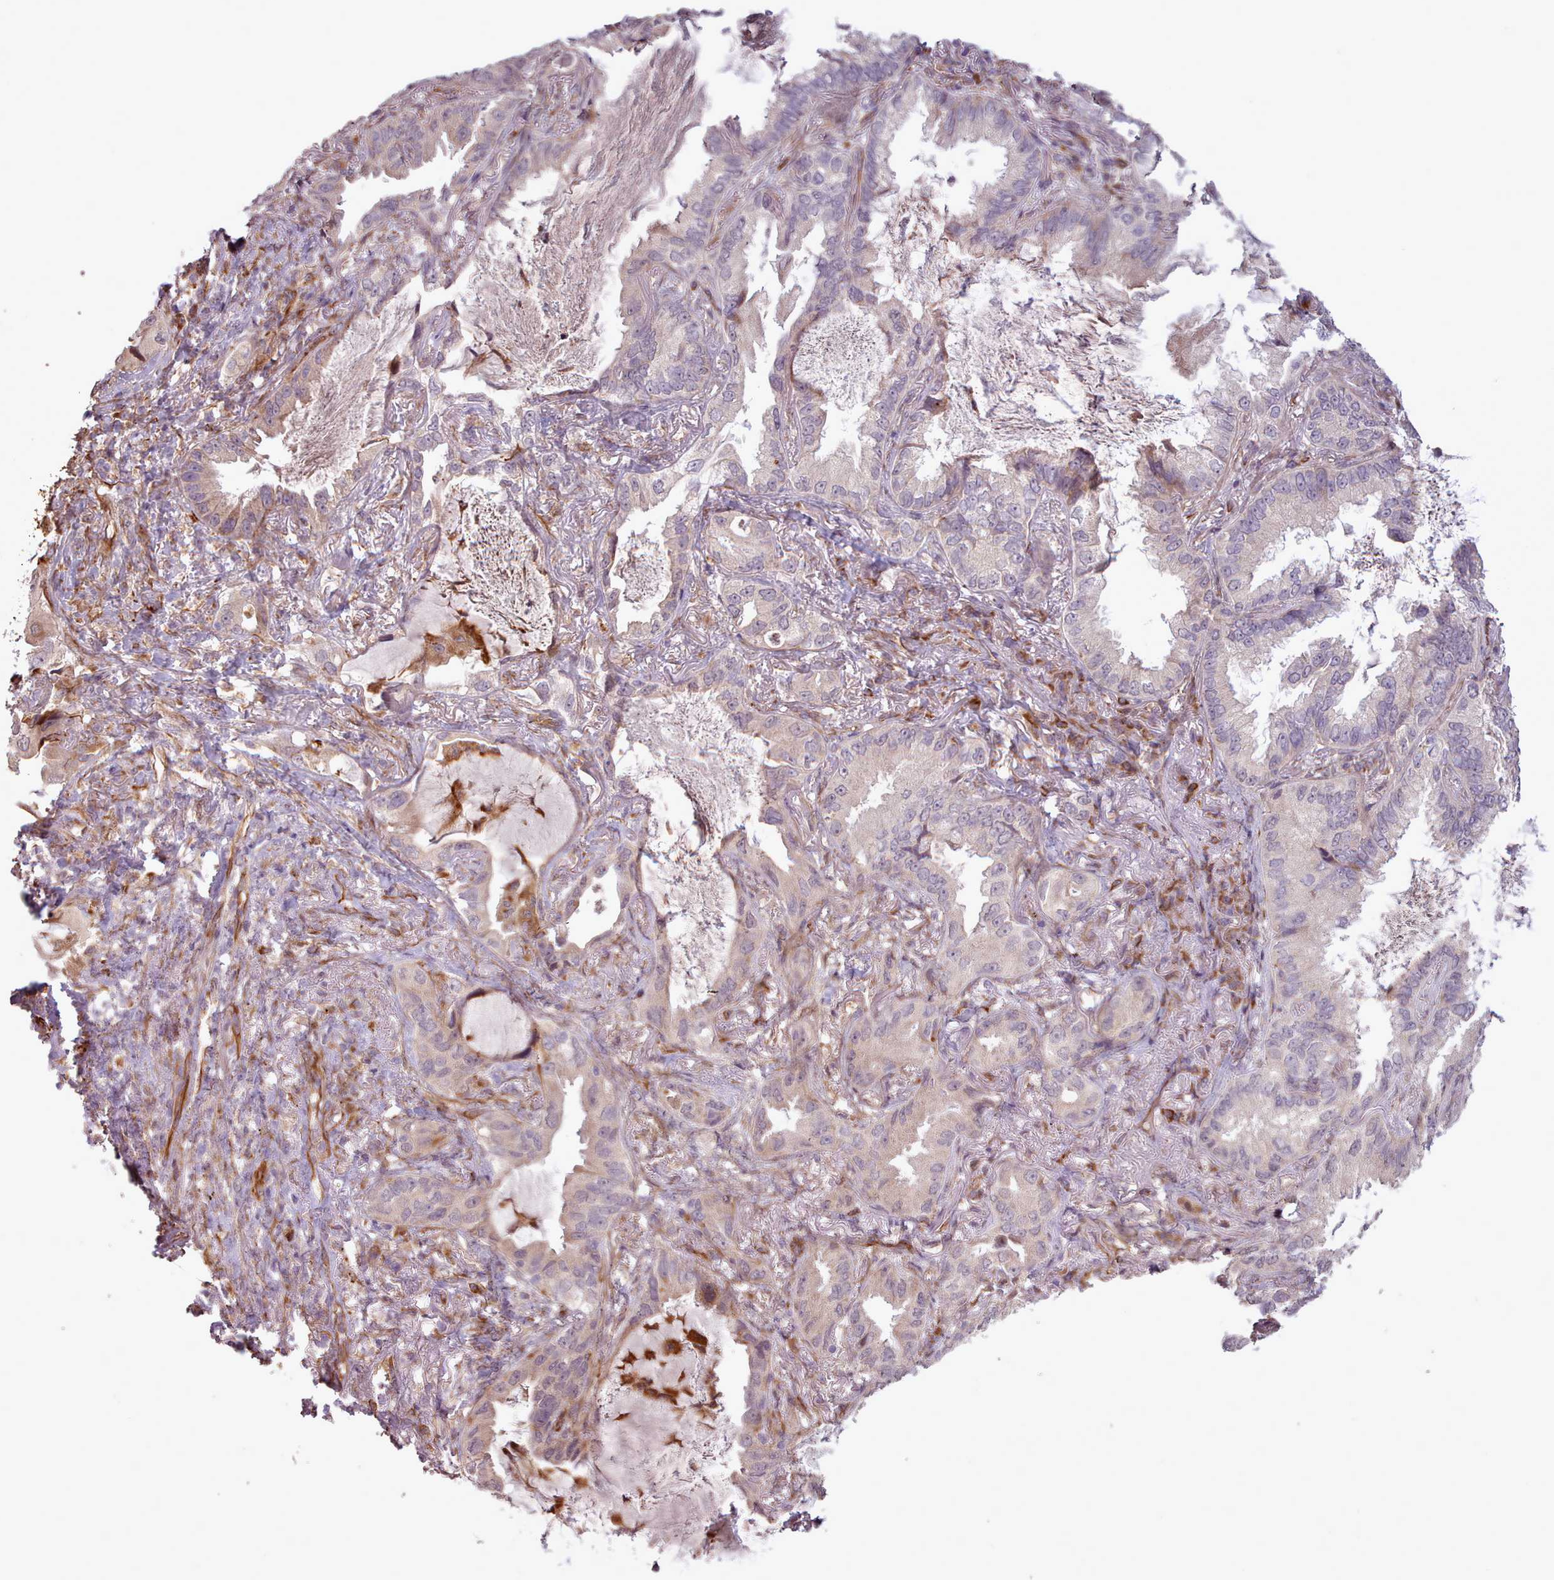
{"staining": {"intensity": "negative", "quantity": "none", "location": "none"}, "tissue": "lung cancer", "cell_type": "Tumor cells", "image_type": "cancer", "snomed": [{"axis": "morphology", "description": "Adenocarcinoma, NOS"}, {"axis": "topography", "description": "Lung"}], "caption": "Lung cancer stained for a protein using IHC displays no expression tumor cells.", "gene": "GBGT1", "patient": {"sex": "female", "age": 69}}